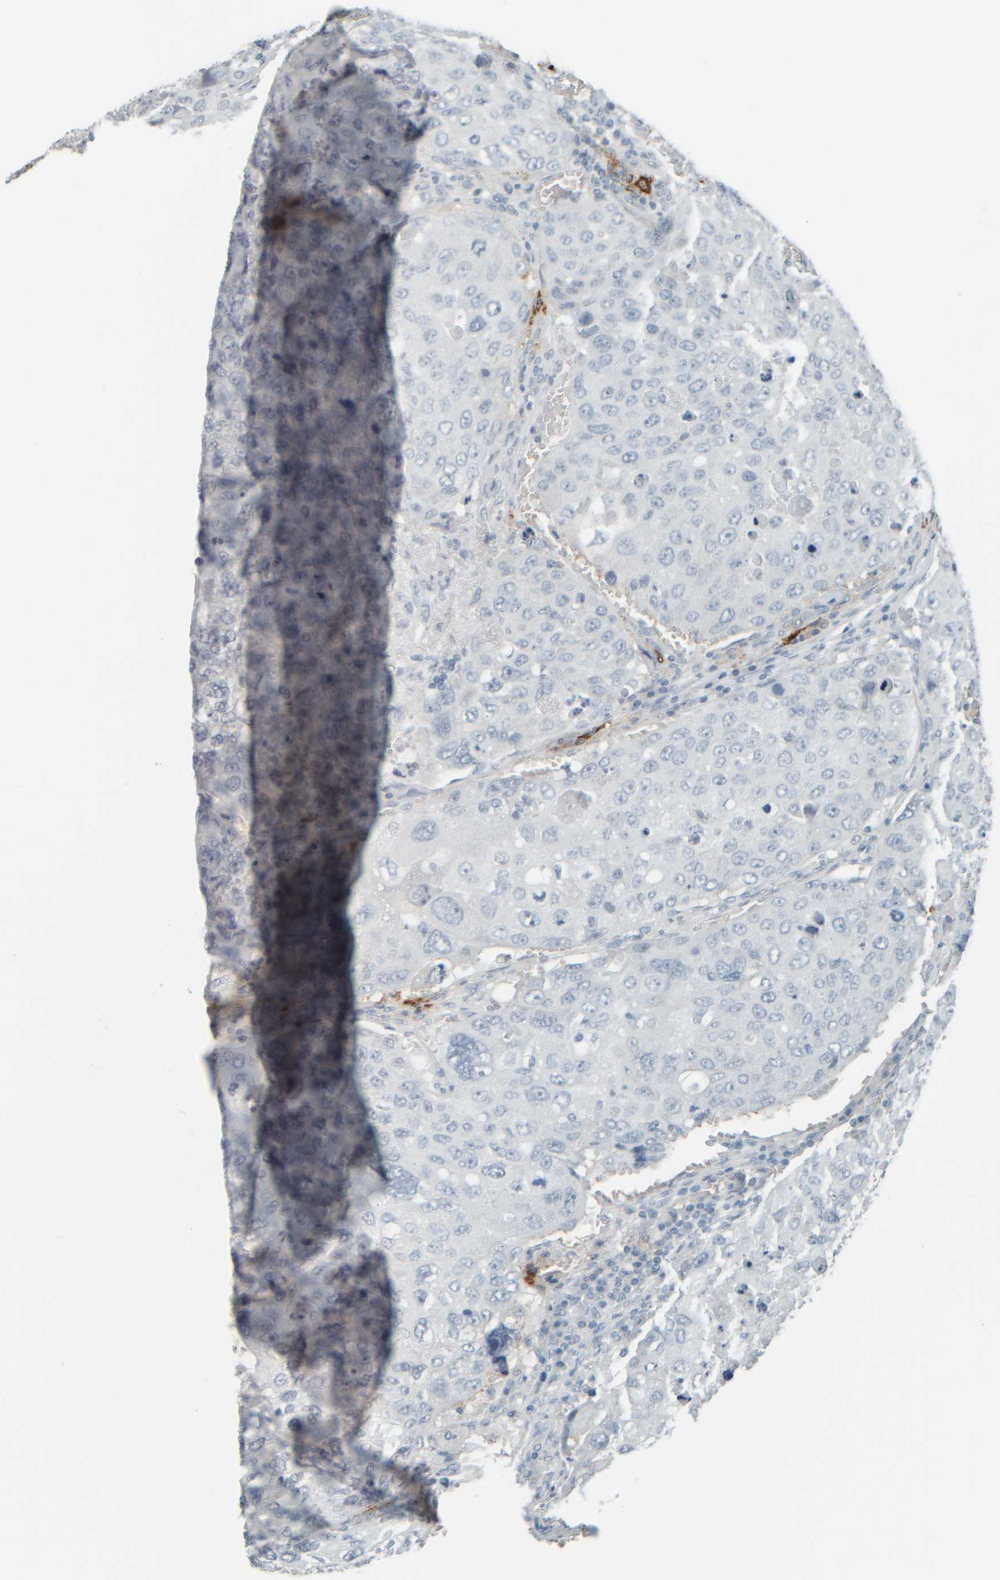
{"staining": {"intensity": "negative", "quantity": "none", "location": "none"}, "tissue": "urothelial cancer", "cell_type": "Tumor cells", "image_type": "cancer", "snomed": [{"axis": "morphology", "description": "Urothelial carcinoma, High grade"}, {"axis": "topography", "description": "Lymph node"}, {"axis": "topography", "description": "Urinary bladder"}], "caption": "Tumor cells show no significant protein staining in high-grade urothelial carcinoma.", "gene": "TPSAB1", "patient": {"sex": "male", "age": 51}}